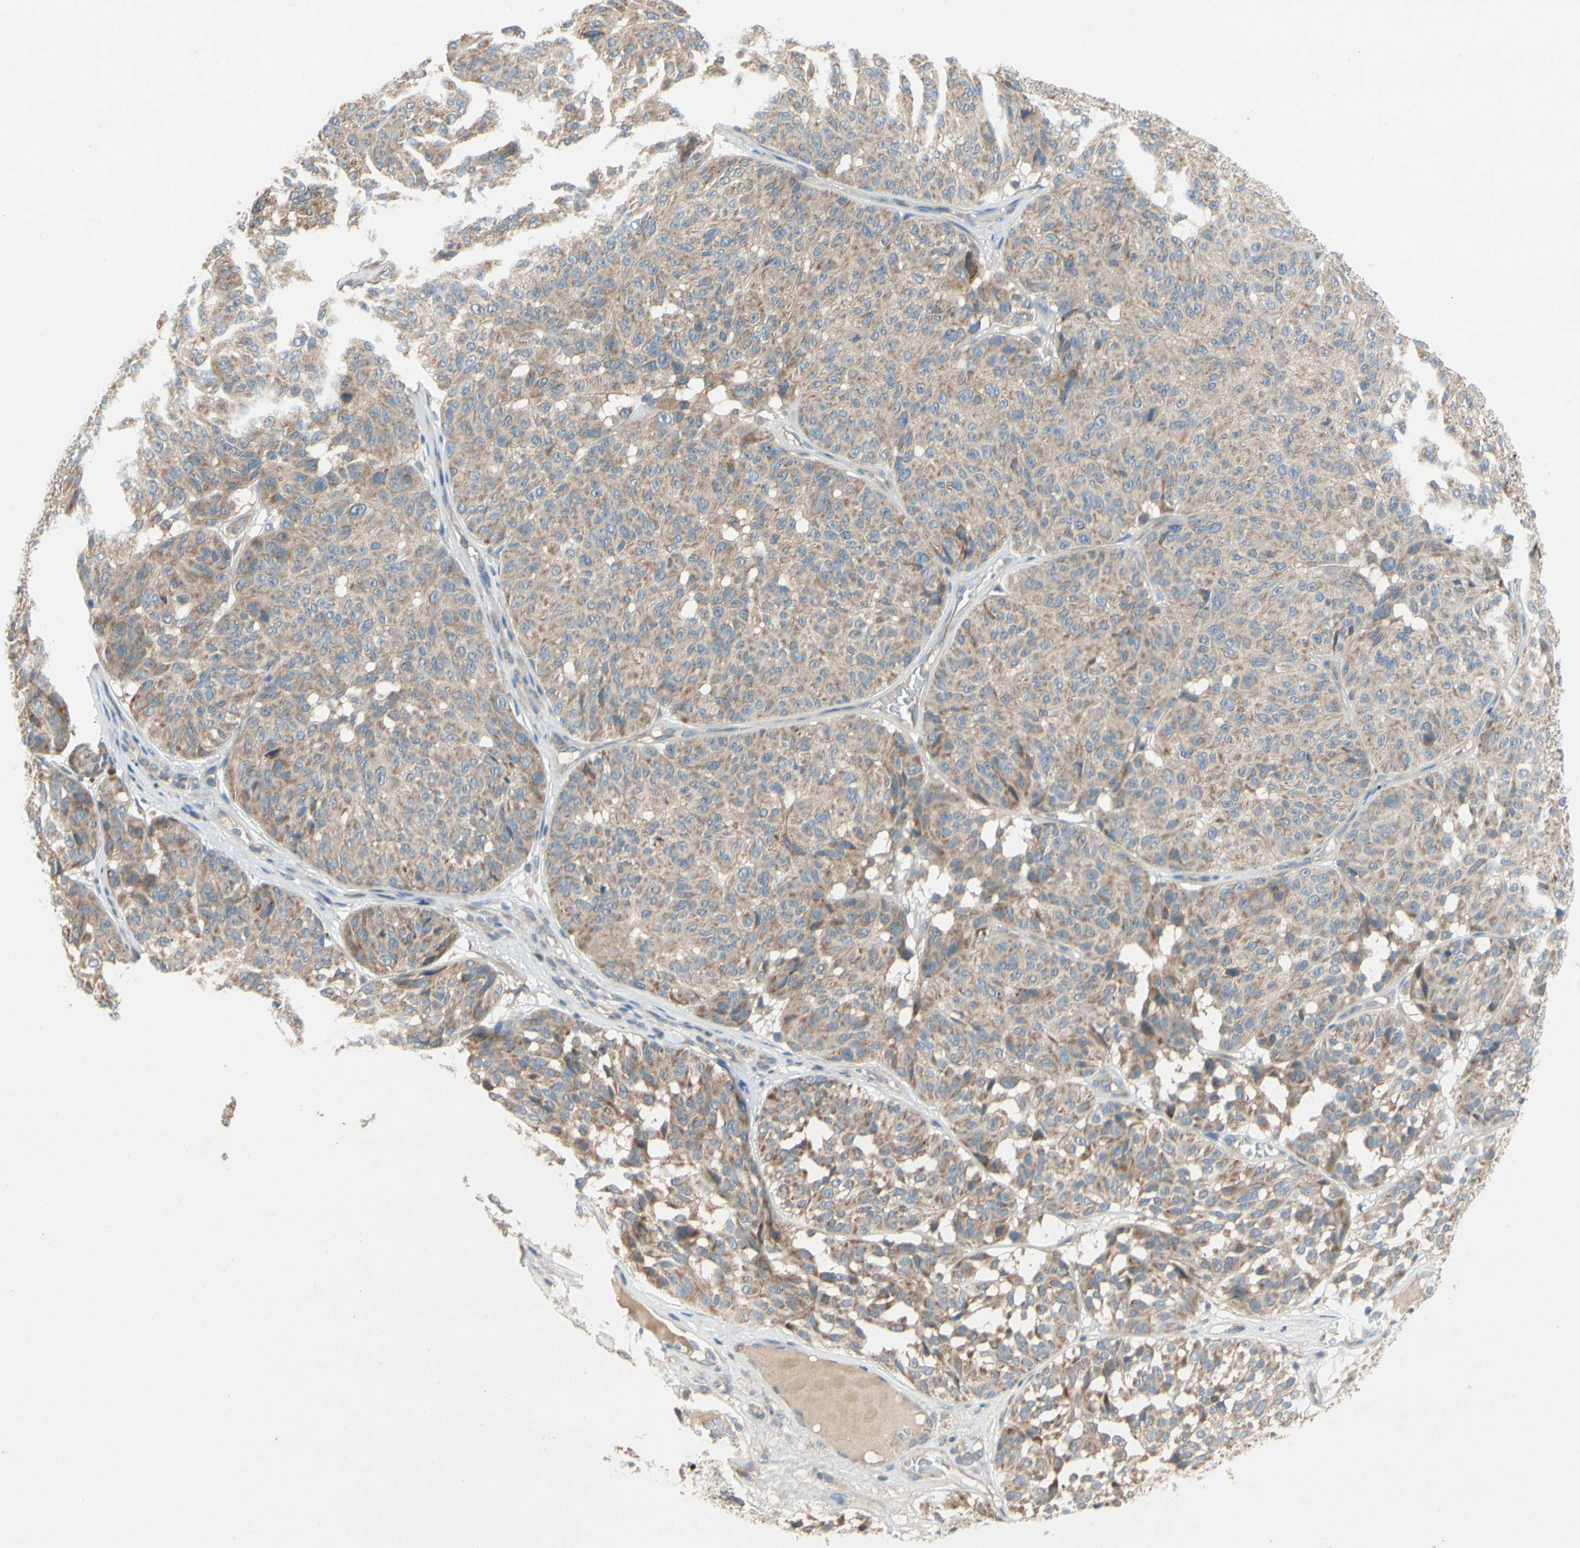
{"staining": {"intensity": "moderate", "quantity": ">75%", "location": "cytoplasmic/membranous"}, "tissue": "melanoma", "cell_type": "Tumor cells", "image_type": "cancer", "snomed": [{"axis": "morphology", "description": "Malignant melanoma, NOS"}, {"axis": "topography", "description": "Skin"}], "caption": "This is a photomicrograph of immunohistochemistry staining of malignant melanoma, which shows moderate expression in the cytoplasmic/membranous of tumor cells.", "gene": "KLHDC8B", "patient": {"sex": "female", "age": 46}}